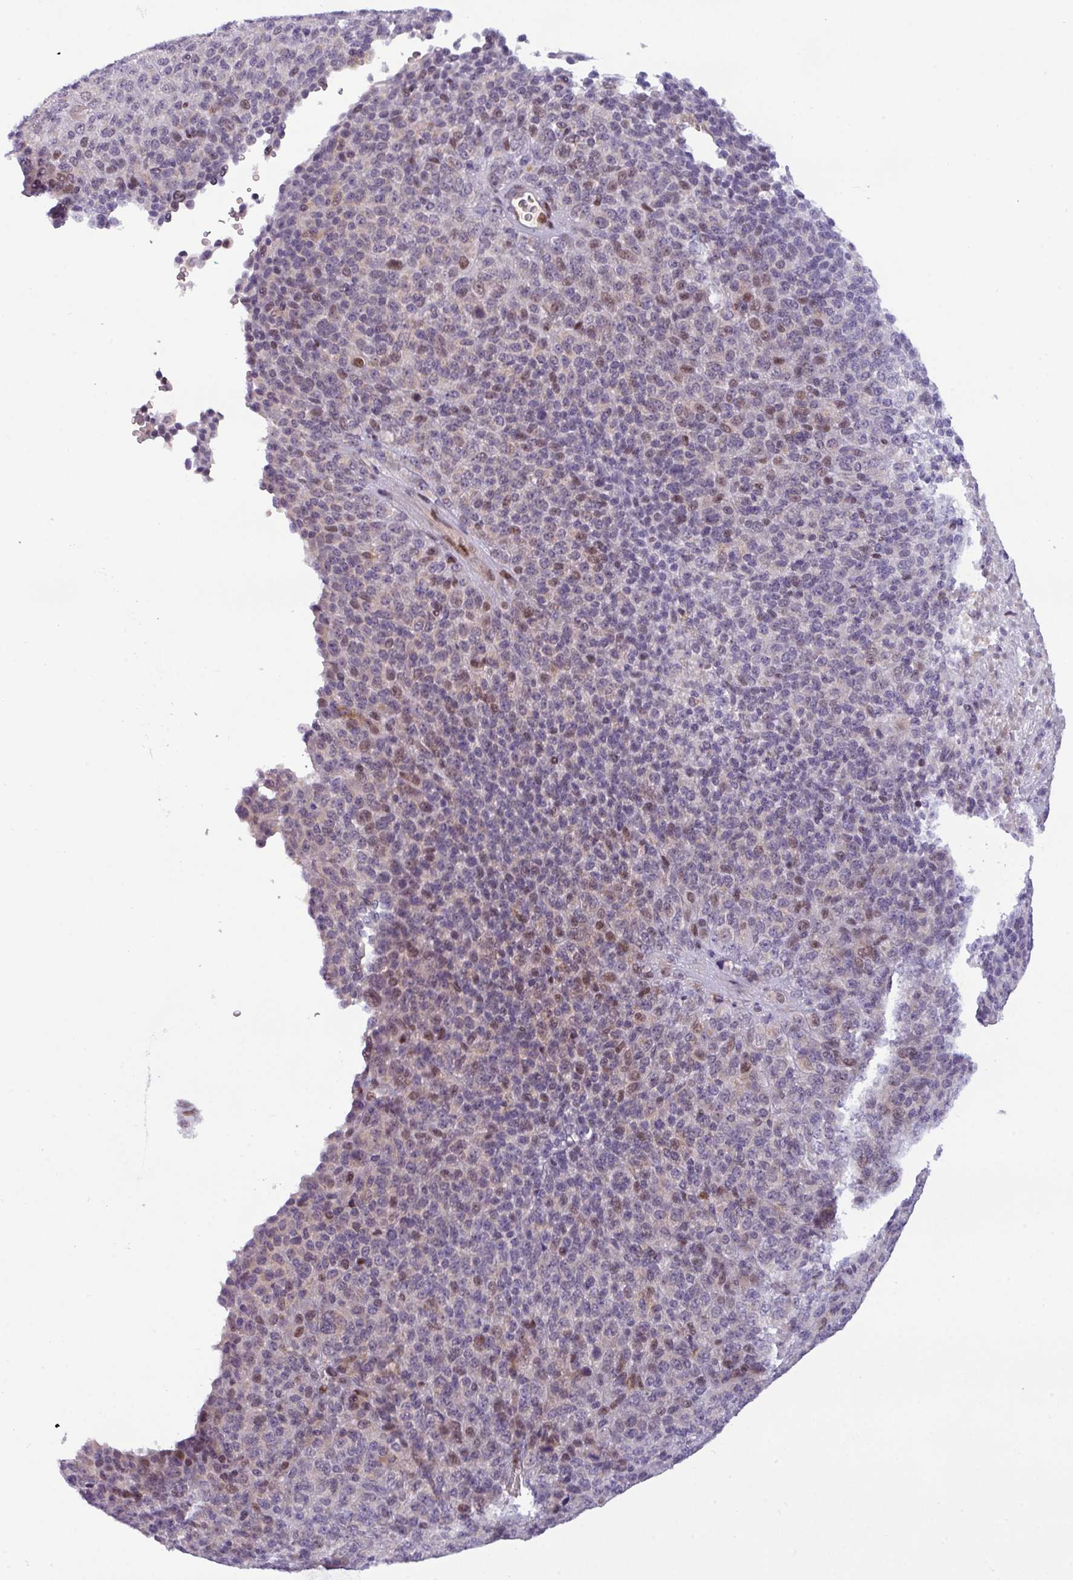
{"staining": {"intensity": "moderate", "quantity": "<25%", "location": "nuclear"}, "tissue": "melanoma", "cell_type": "Tumor cells", "image_type": "cancer", "snomed": [{"axis": "morphology", "description": "Malignant melanoma, Metastatic site"}, {"axis": "topography", "description": "Brain"}], "caption": "Malignant melanoma (metastatic site) was stained to show a protein in brown. There is low levels of moderate nuclear staining in about <25% of tumor cells. (Brightfield microscopy of DAB IHC at high magnification).", "gene": "SLC66A2", "patient": {"sex": "female", "age": 56}}